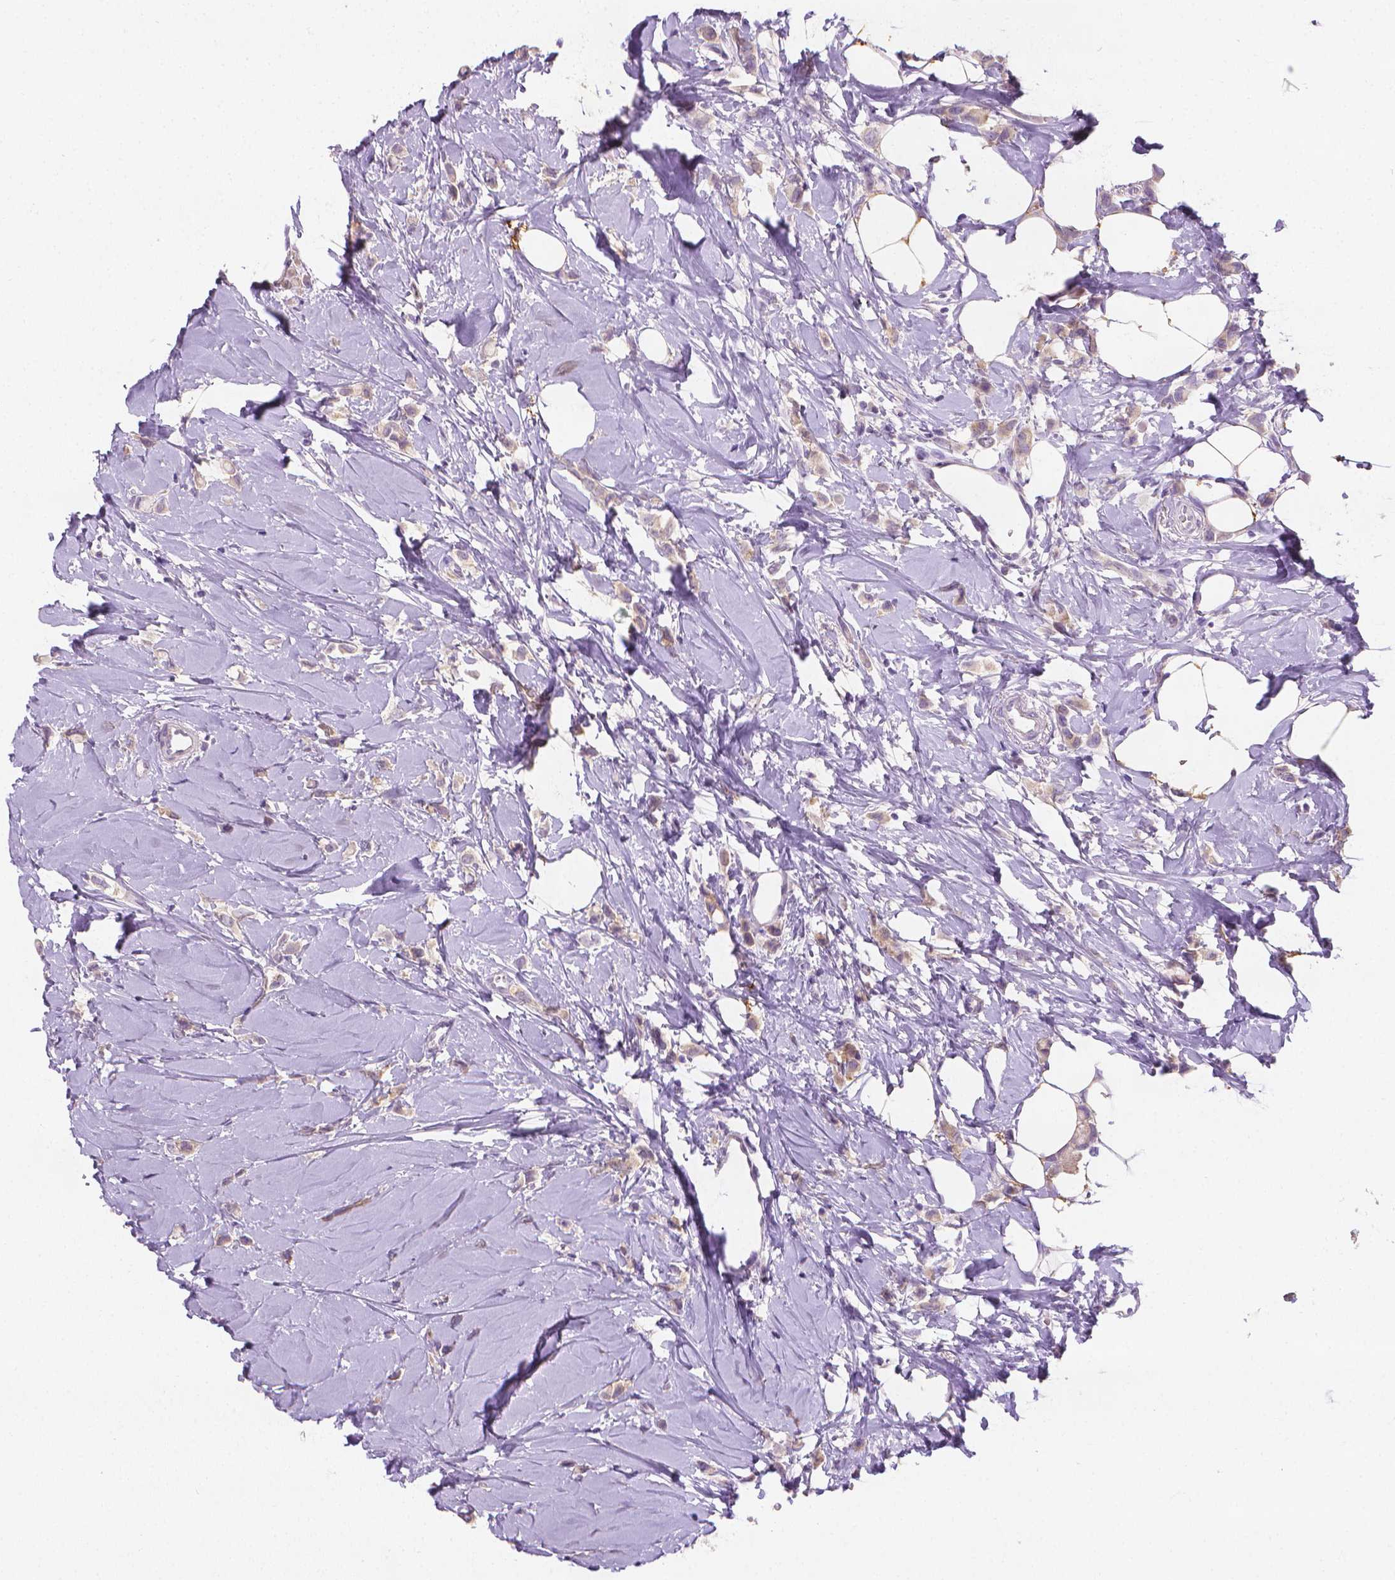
{"staining": {"intensity": "weak", "quantity": ">75%", "location": "cytoplasmic/membranous"}, "tissue": "breast cancer", "cell_type": "Tumor cells", "image_type": "cancer", "snomed": [{"axis": "morphology", "description": "Lobular carcinoma"}, {"axis": "topography", "description": "Breast"}], "caption": "An IHC photomicrograph of neoplastic tissue is shown. Protein staining in brown shows weak cytoplasmic/membranous positivity in breast lobular carcinoma within tumor cells. The staining was performed using DAB, with brown indicating positive protein expression. Nuclei are stained blue with hematoxylin.", "gene": "FASN", "patient": {"sex": "female", "age": 66}}